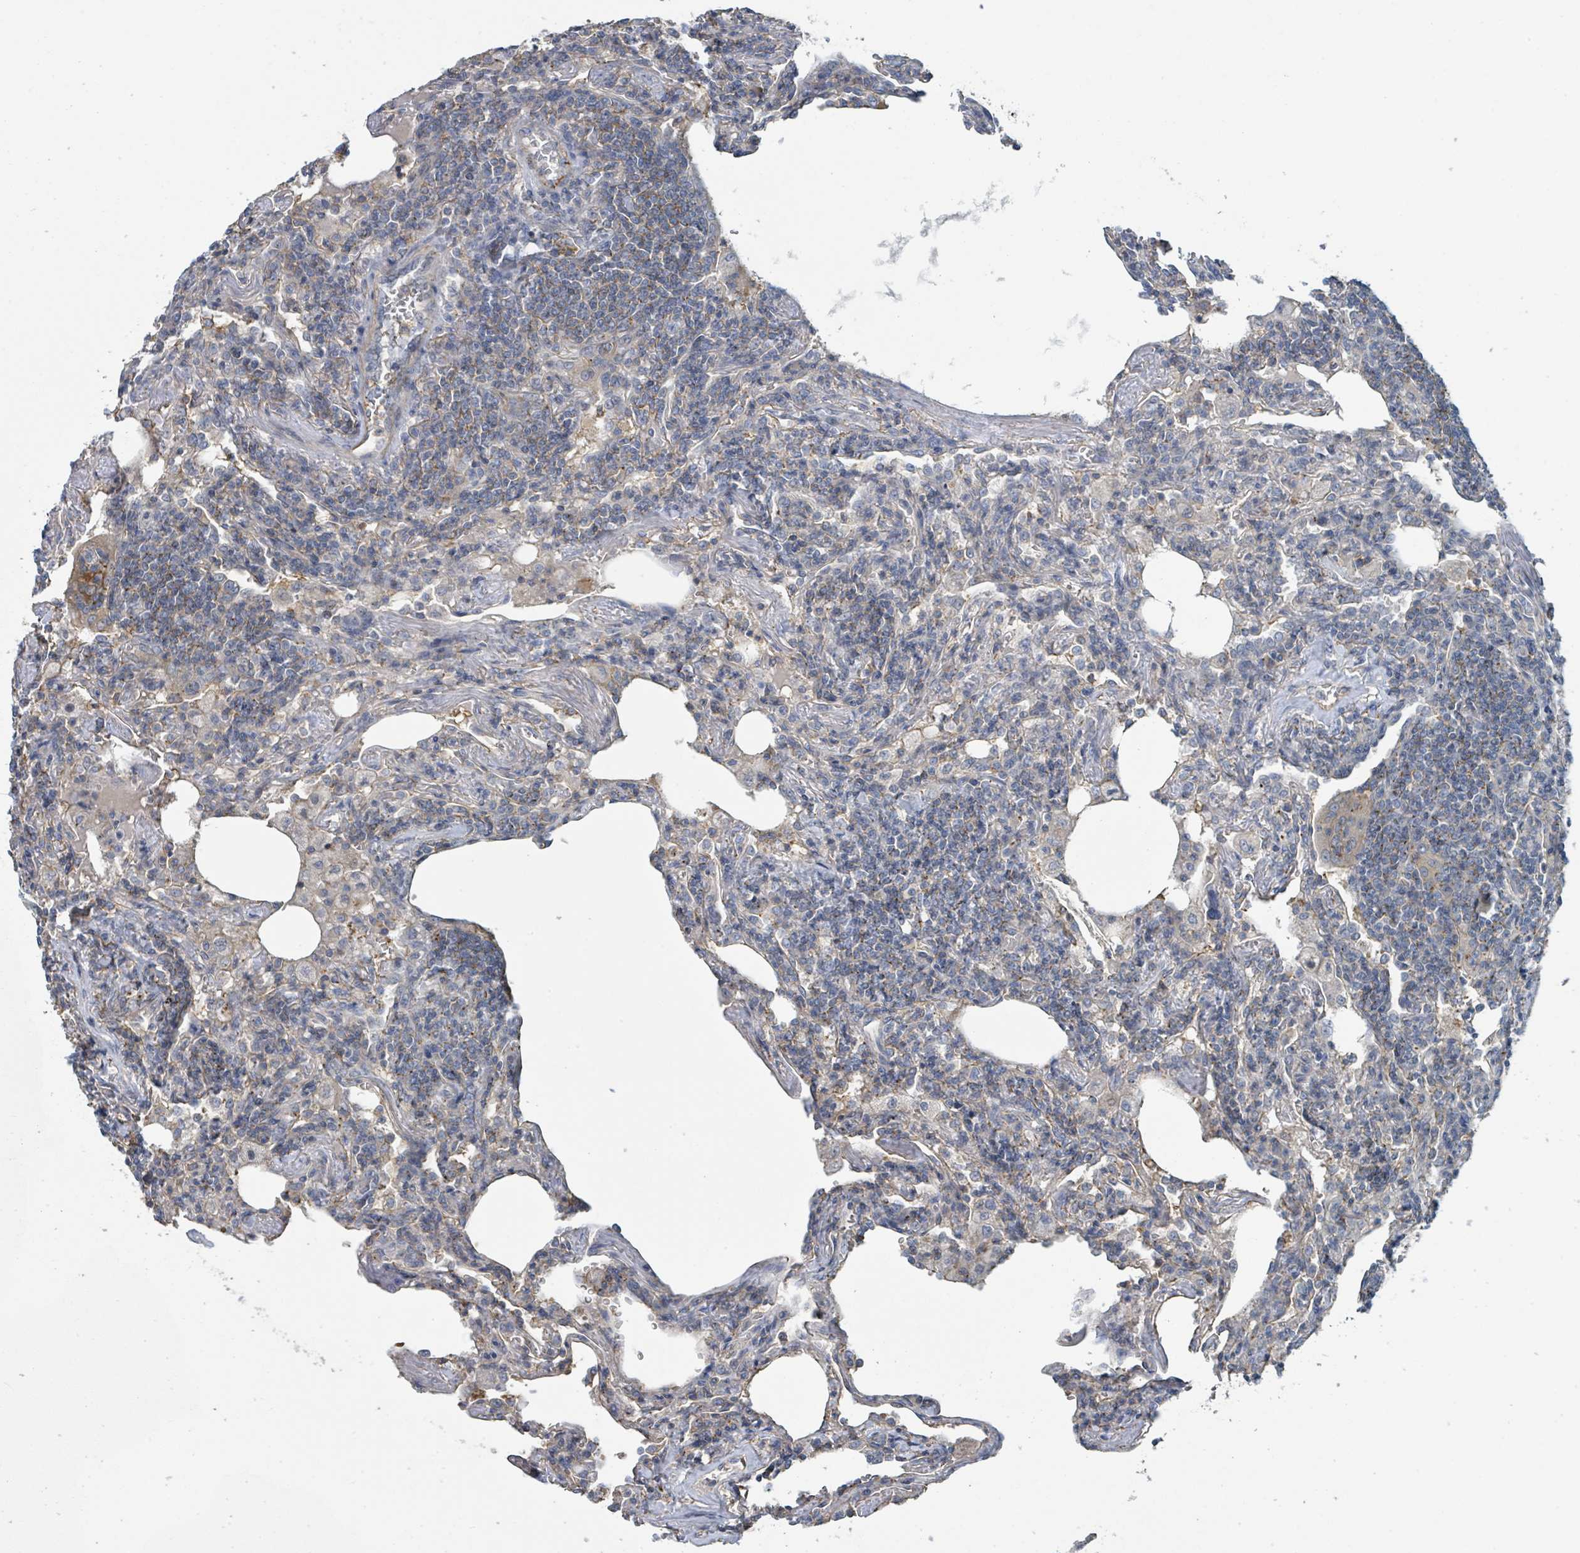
{"staining": {"intensity": "negative", "quantity": "none", "location": "none"}, "tissue": "lymphoma", "cell_type": "Tumor cells", "image_type": "cancer", "snomed": [{"axis": "morphology", "description": "Malignant lymphoma, non-Hodgkin's type, Low grade"}, {"axis": "topography", "description": "Lung"}], "caption": "IHC of low-grade malignant lymphoma, non-Hodgkin's type displays no staining in tumor cells.", "gene": "LRRC42", "patient": {"sex": "female", "age": 71}}